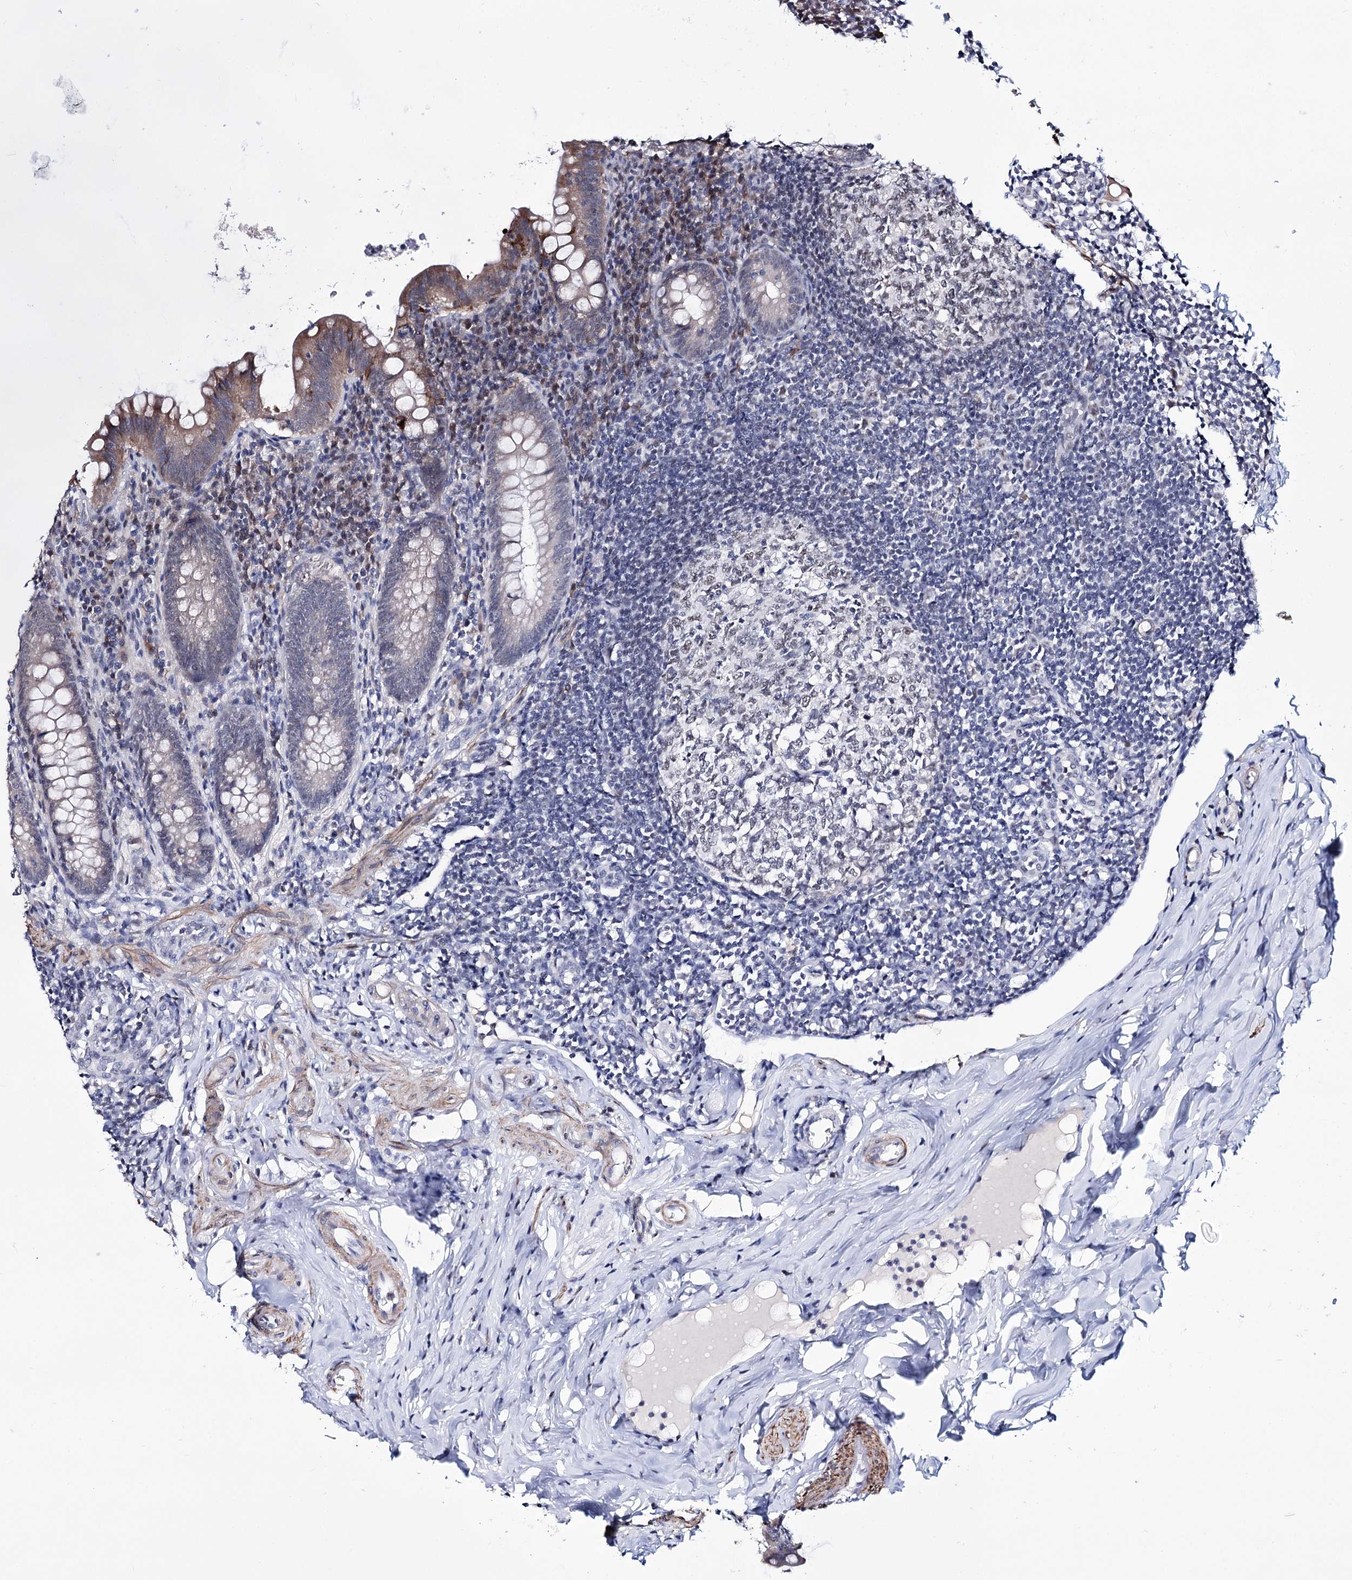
{"staining": {"intensity": "moderate", "quantity": "<25%", "location": "cytoplasmic/membranous"}, "tissue": "appendix", "cell_type": "Glandular cells", "image_type": "normal", "snomed": [{"axis": "morphology", "description": "Normal tissue, NOS"}, {"axis": "topography", "description": "Appendix"}], "caption": "Appendix stained with DAB (3,3'-diaminobenzidine) immunohistochemistry (IHC) shows low levels of moderate cytoplasmic/membranous expression in about <25% of glandular cells. The staining was performed using DAB to visualize the protein expression in brown, while the nuclei were stained in blue with hematoxylin (Magnification: 20x).", "gene": "PPRC1", "patient": {"sex": "female", "age": 33}}